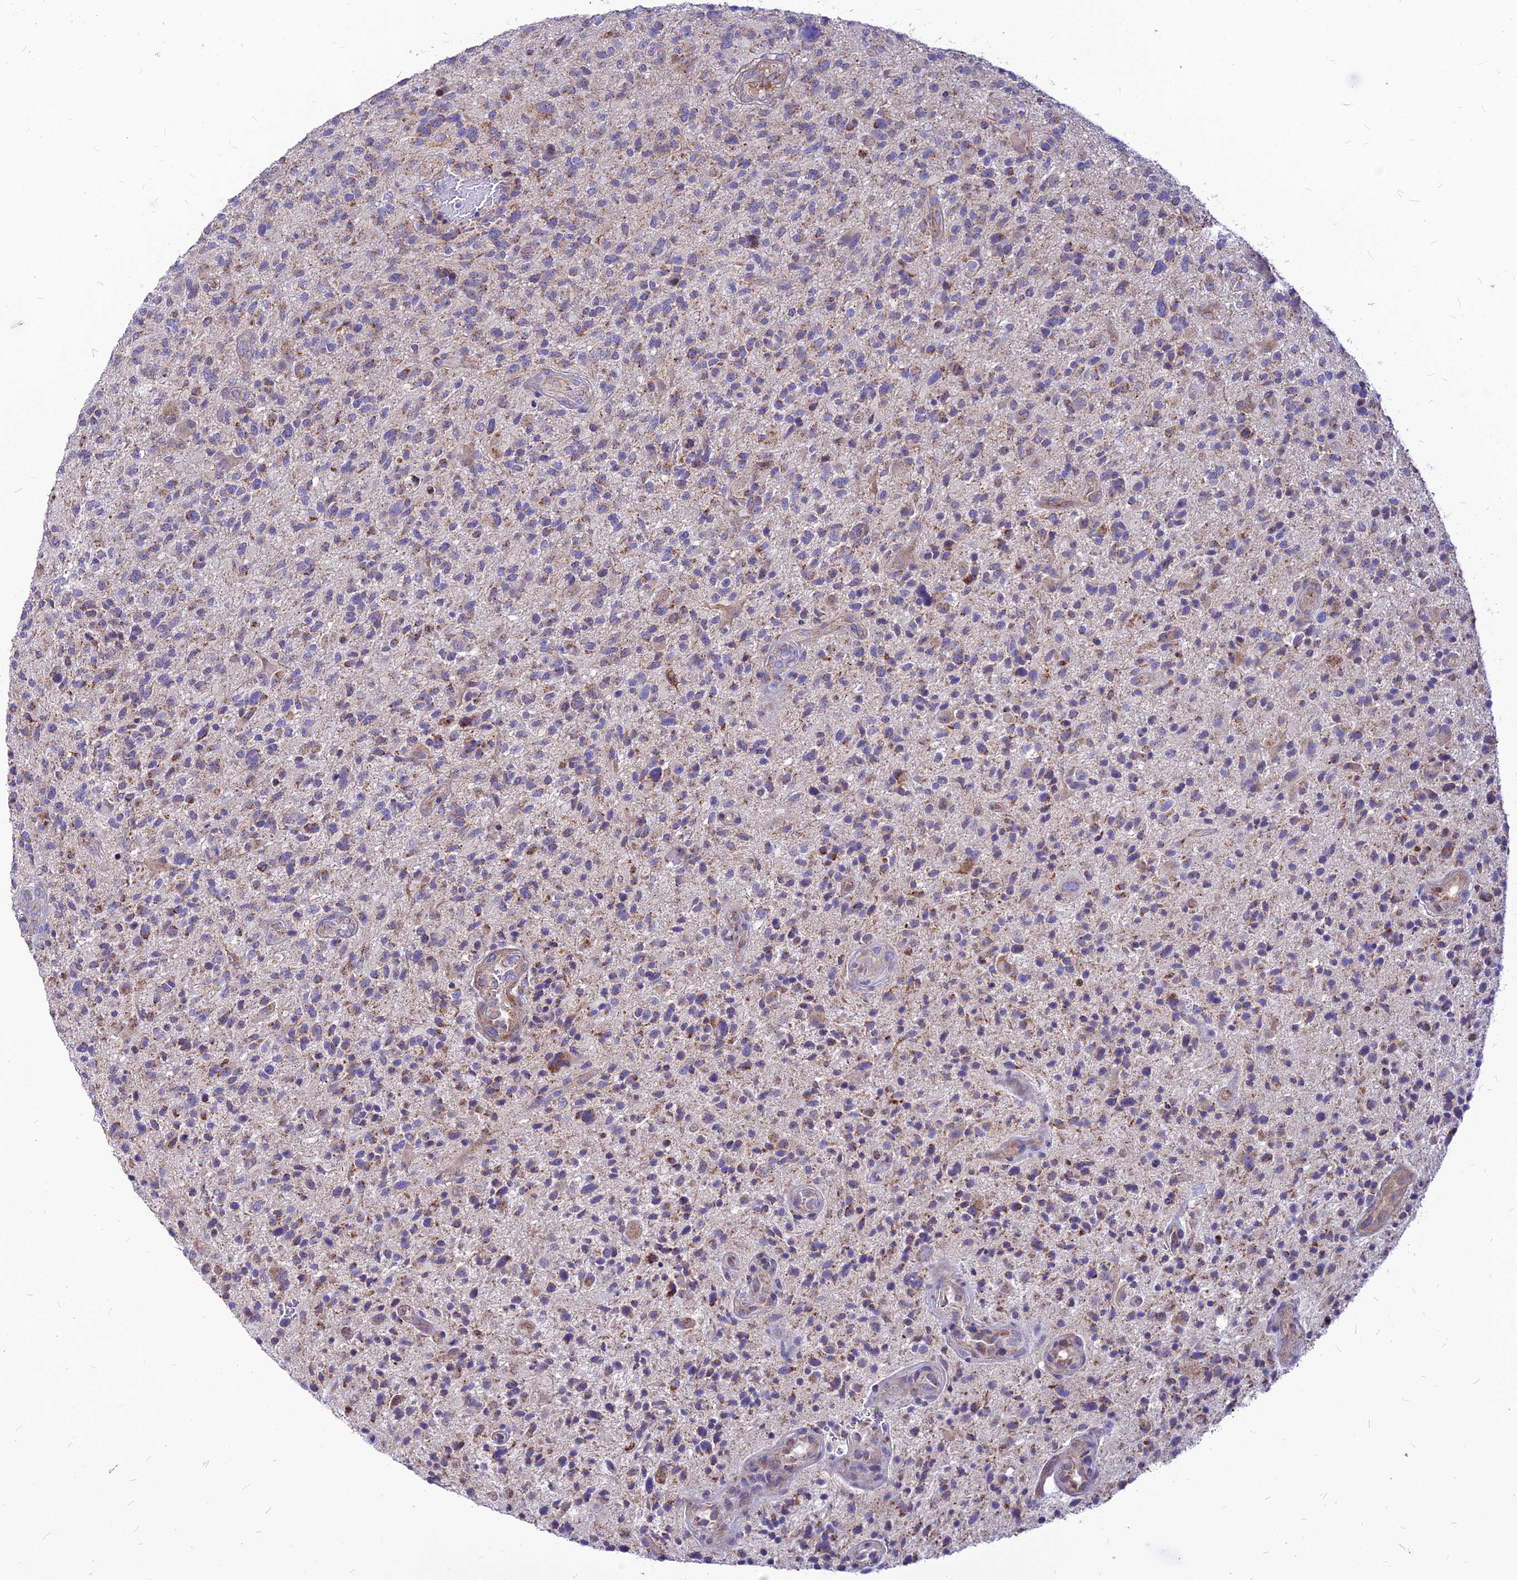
{"staining": {"intensity": "moderate", "quantity": "<25%", "location": "cytoplasmic/membranous"}, "tissue": "glioma", "cell_type": "Tumor cells", "image_type": "cancer", "snomed": [{"axis": "morphology", "description": "Glioma, malignant, High grade"}, {"axis": "topography", "description": "Brain"}], "caption": "Brown immunohistochemical staining in human glioma exhibits moderate cytoplasmic/membranous staining in approximately <25% of tumor cells. The staining is performed using DAB (3,3'-diaminobenzidine) brown chromogen to label protein expression. The nuclei are counter-stained blue using hematoxylin.", "gene": "ECI1", "patient": {"sex": "male", "age": 47}}